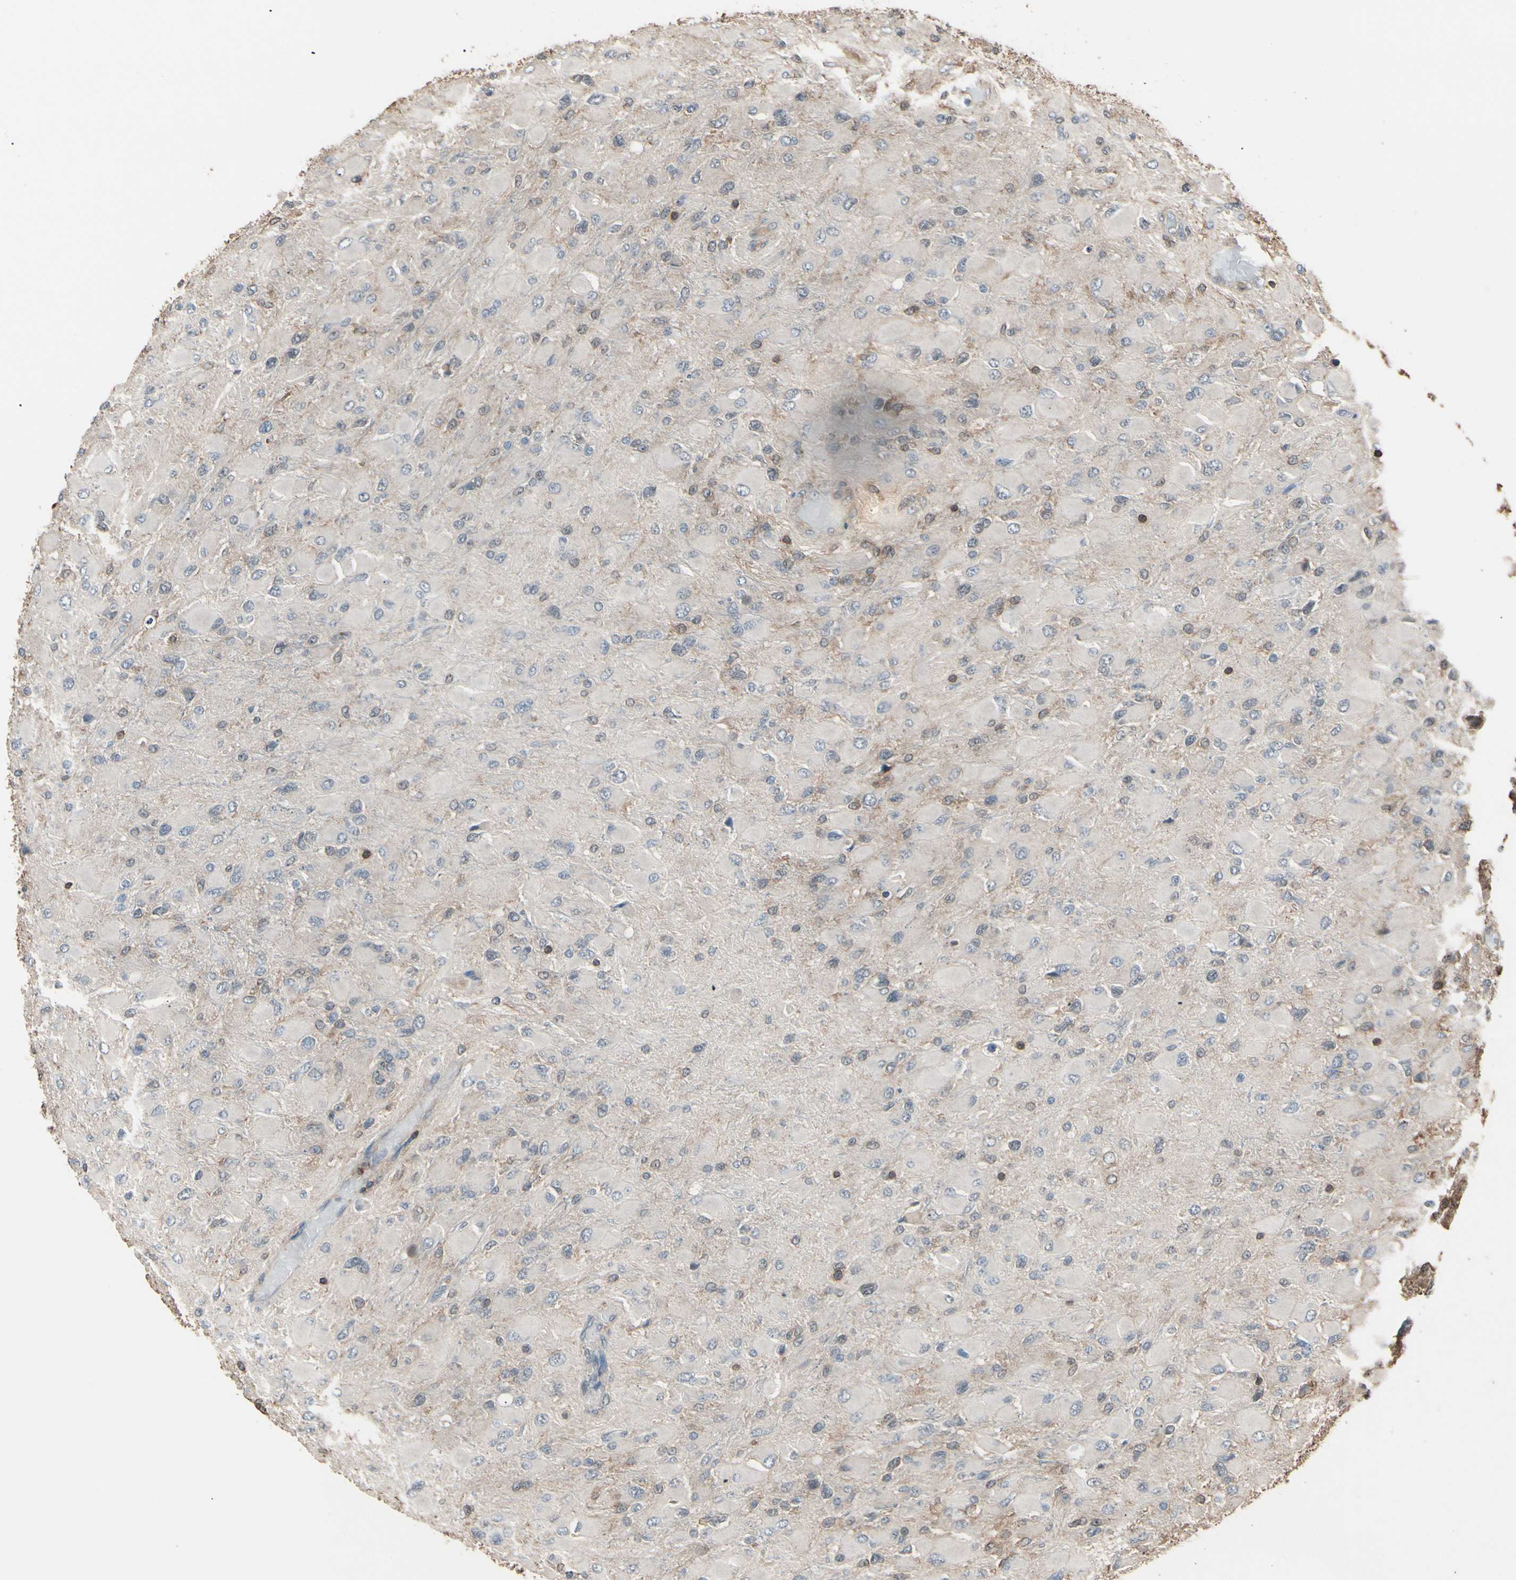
{"staining": {"intensity": "negative", "quantity": "none", "location": "none"}, "tissue": "glioma", "cell_type": "Tumor cells", "image_type": "cancer", "snomed": [{"axis": "morphology", "description": "Glioma, malignant, High grade"}, {"axis": "topography", "description": "Cerebral cortex"}], "caption": "Tumor cells are negative for brown protein staining in glioma. (Immunohistochemistry, brightfield microscopy, high magnification).", "gene": "MAPK13", "patient": {"sex": "female", "age": 36}}